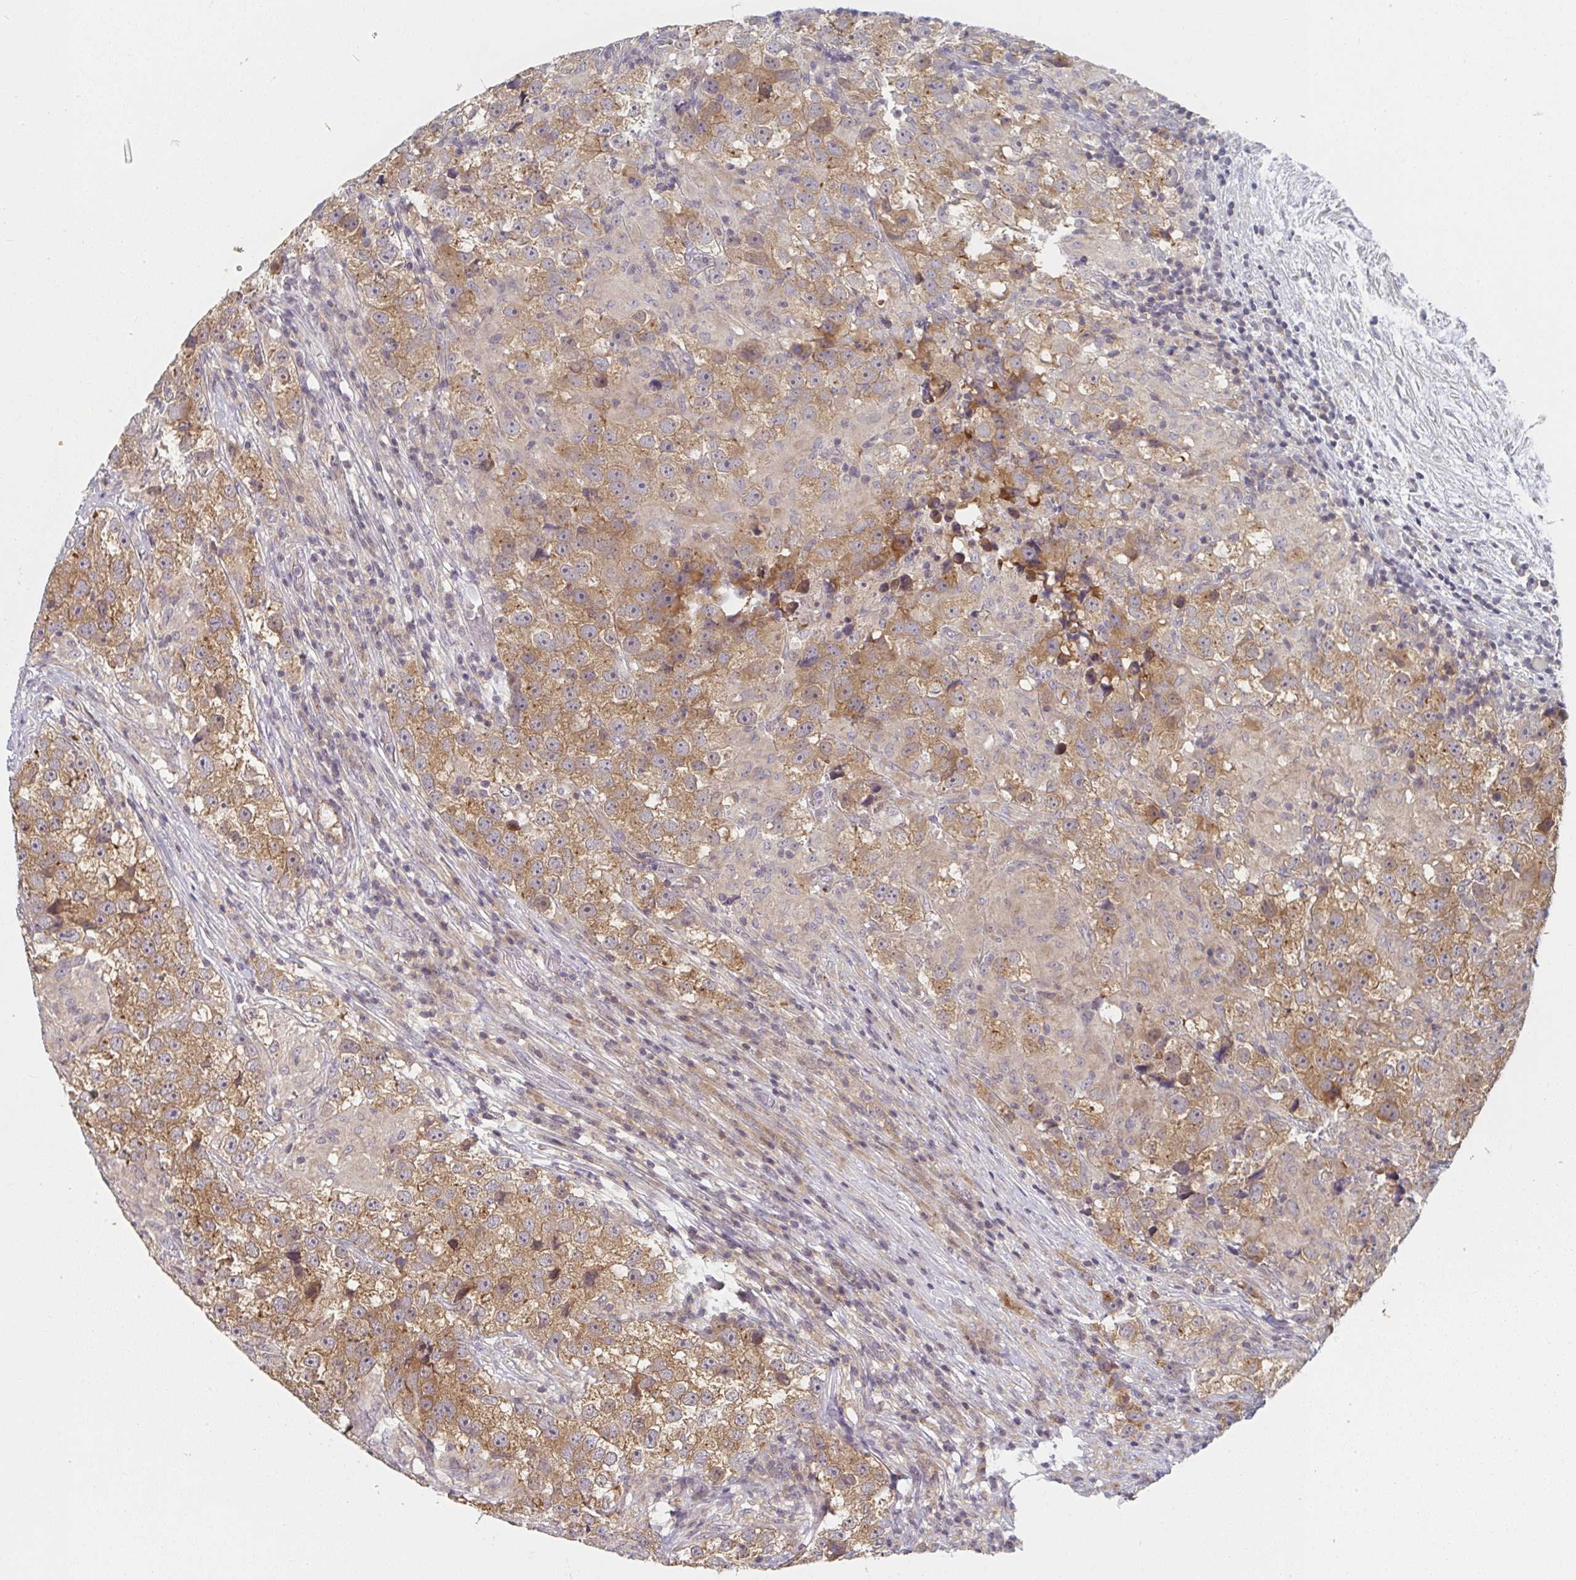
{"staining": {"intensity": "moderate", "quantity": ">75%", "location": "cytoplasmic/membranous"}, "tissue": "testis cancer", "cell_type": "Tumor cells", "image_type": "cancer", "snomed": [{"axis": "morphology", "description": "Seminoma, NOS"}, {"axis": "topography", "description": "Testis"}], "caption": "IHC (DAB (3,3'-diaminobenzidine)) staining of human testis seminoma shows moderate cytoplasmic/membranous protein positivity in about >75% of tumor cells.", "gene": "RANGRF", "patient": {"sex": "male", "age": 46}}